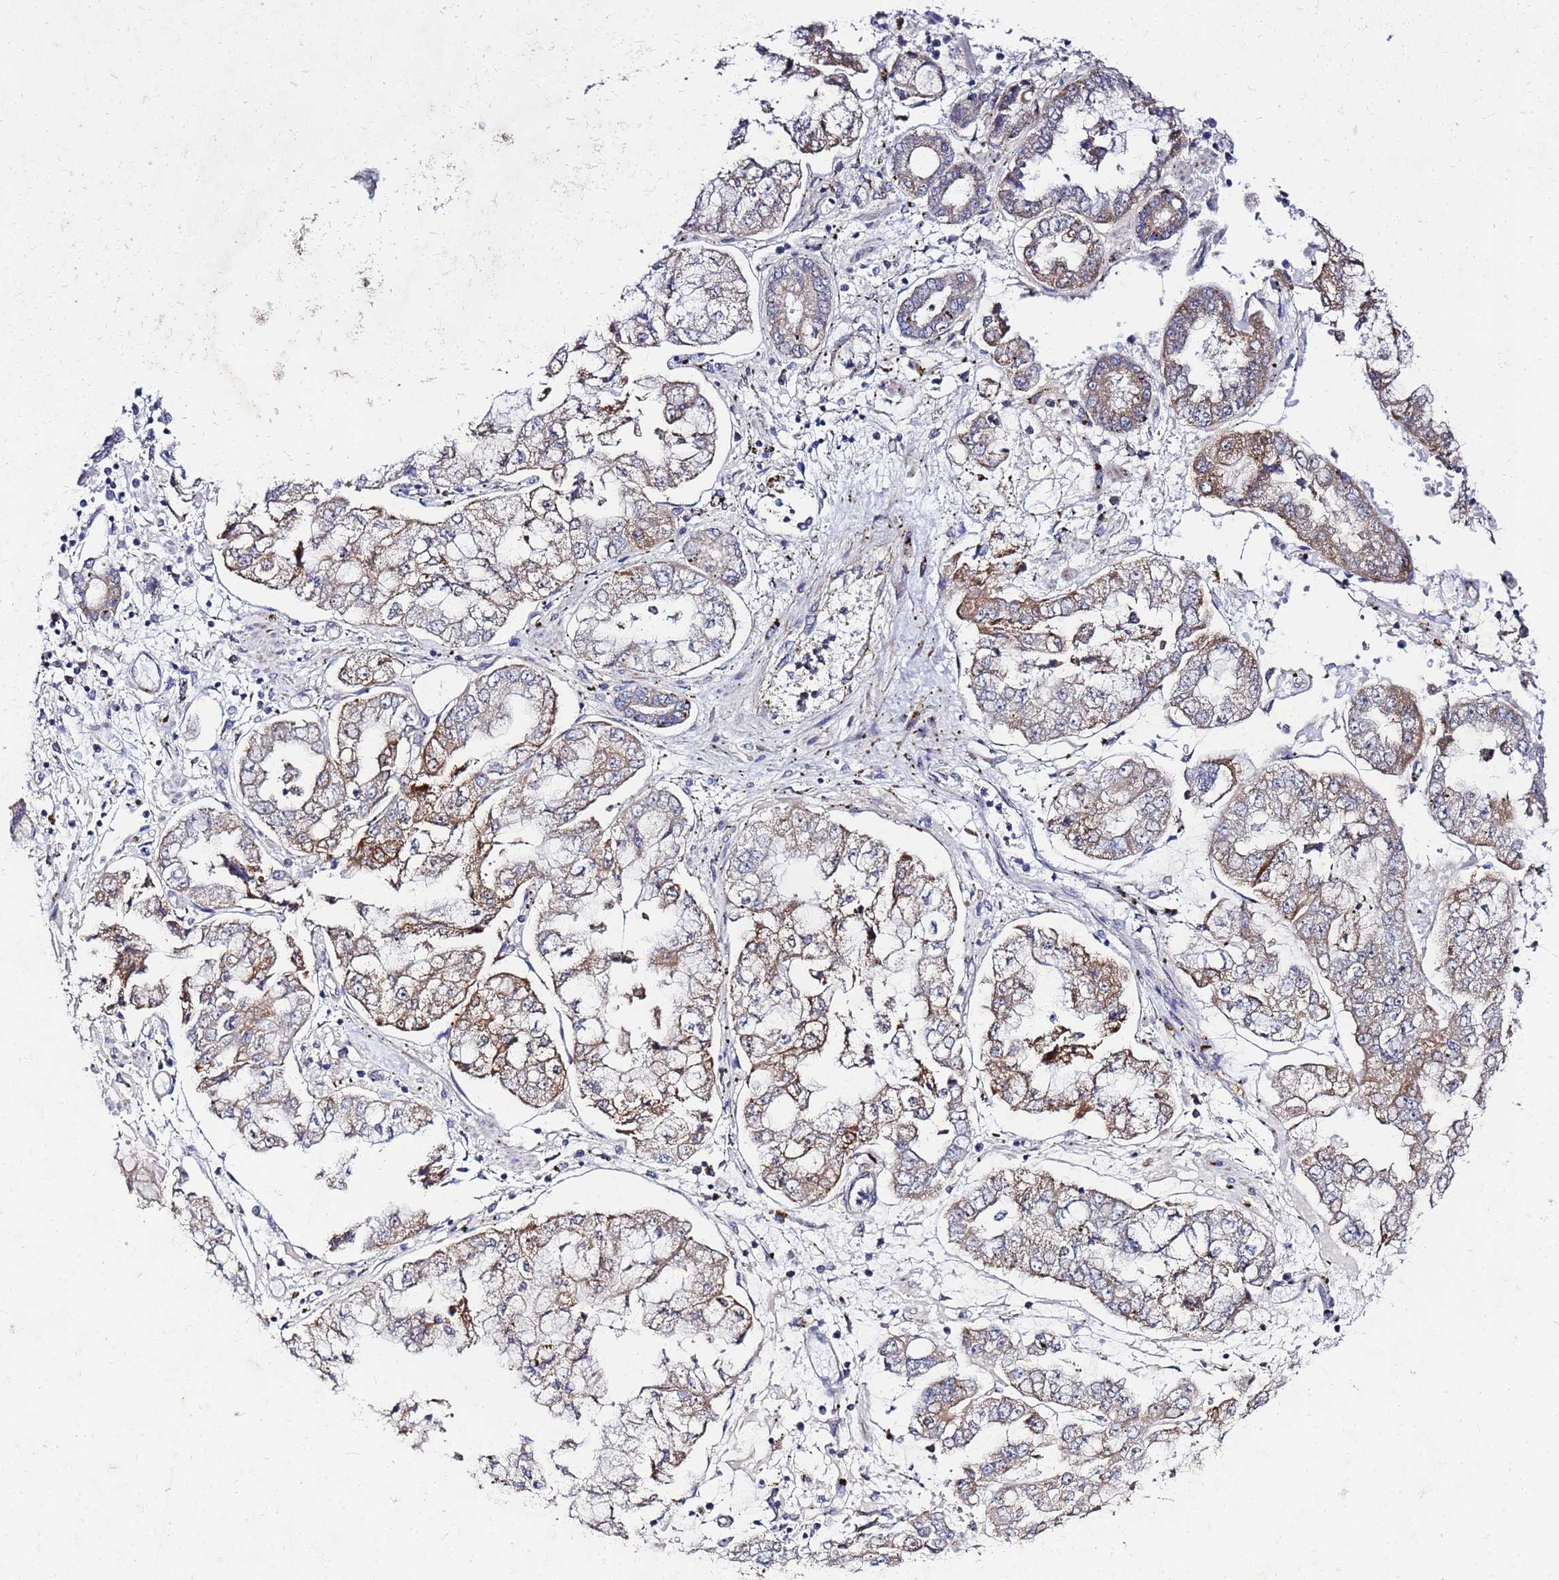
{"staining": {"intensity": "moderate", "quantity": ">75%", "location": "cytoplasmic/membranous"}, "tissue": "stomach cancer", "cell_type": "Tumor cells", "image_type": "cancer", "snomed": [{"axis": "morphology", "description": "Adenocarcinoma, NOS"}, {"axis": "topography", "description": "Stomach"}], "caption": "Human adenocarcinoma (stomach) stained with a protein marker demonstrates moderate staining in tumor cells.", "gene": "FAHD2A", "patient": {"sex": "male", "age": 76}}